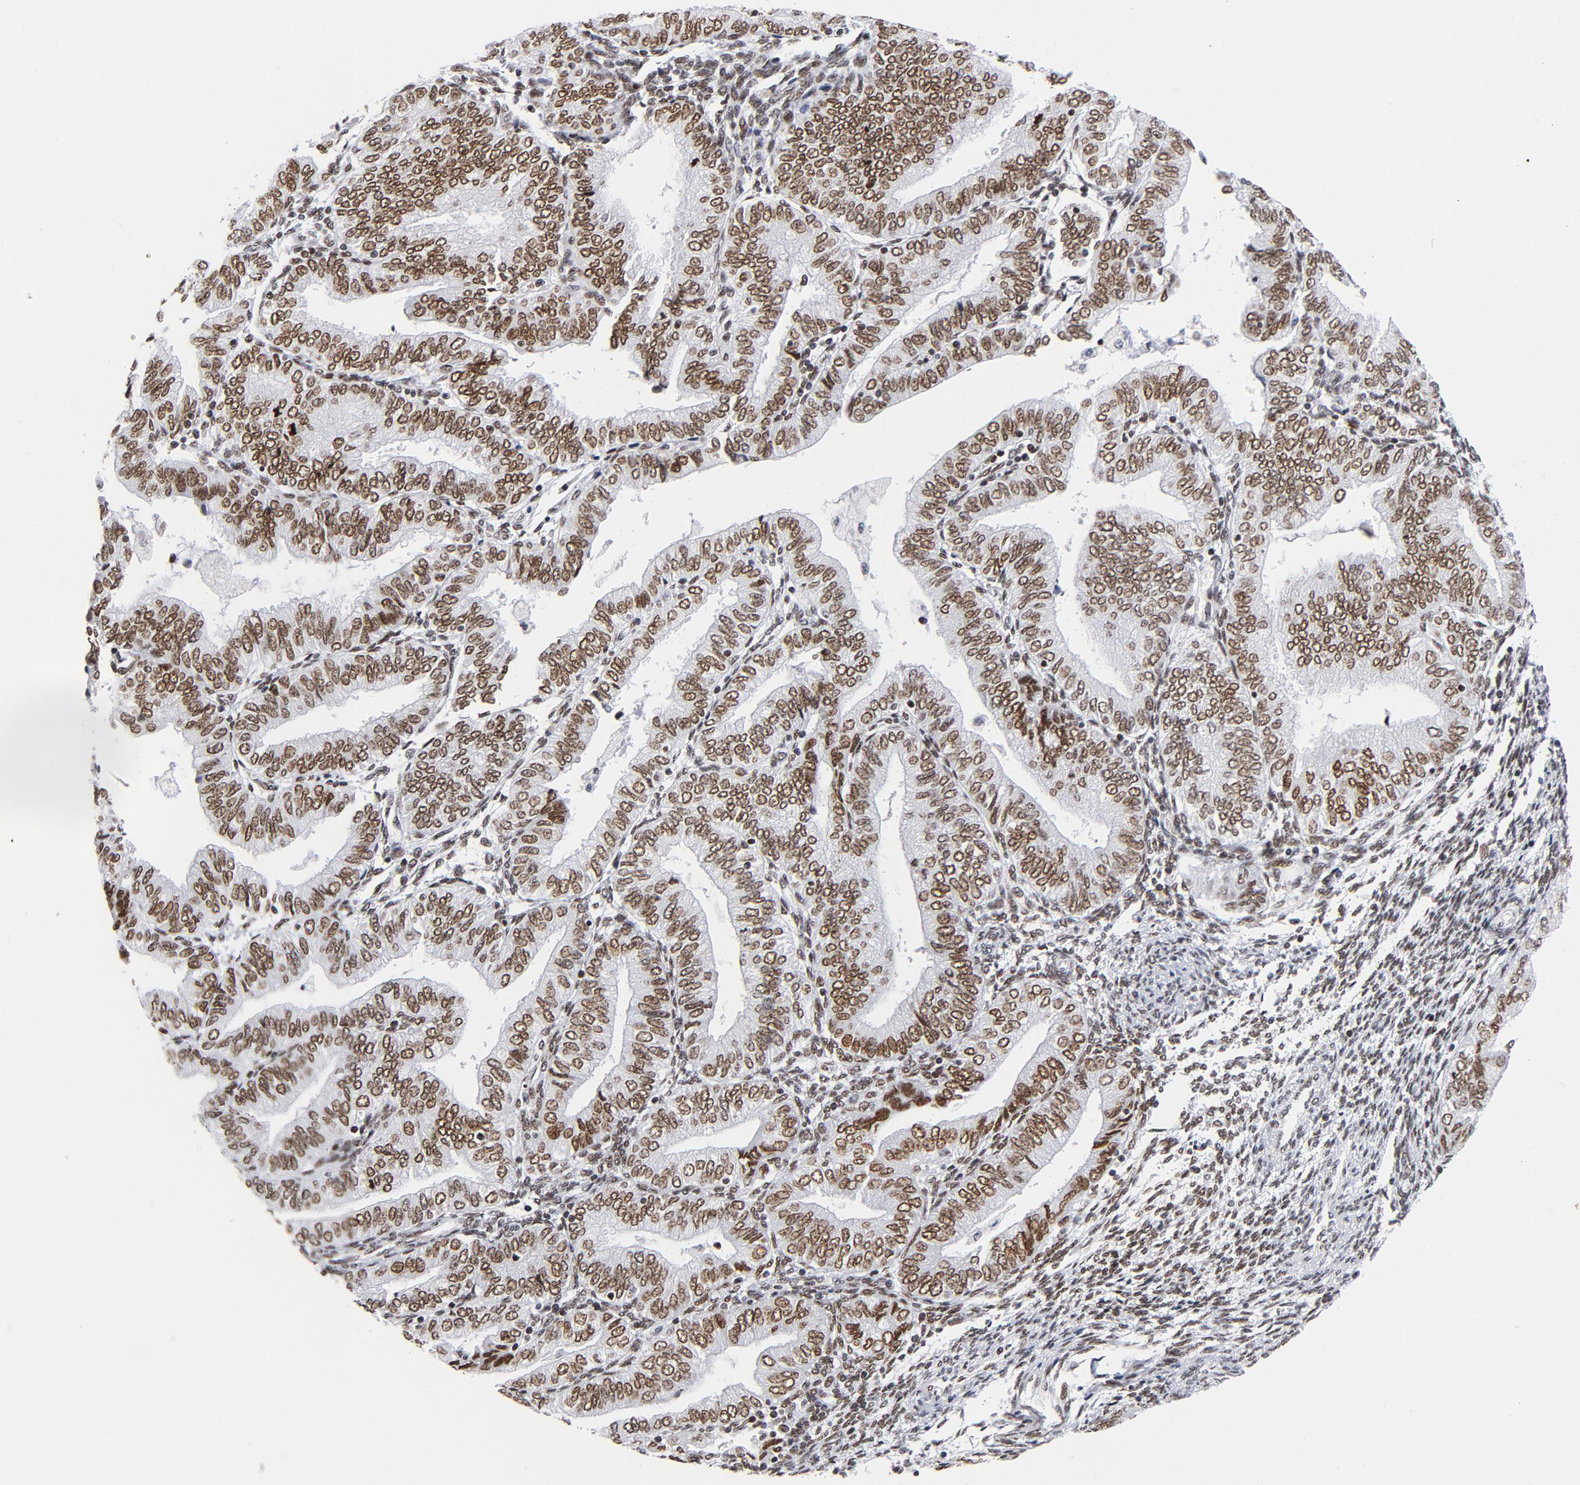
{"staining": {"intensity": "moderate", "quantity": ">75%", "location": "cytoplasmic/membranous,nuclear"}, "tissue": "endometrial cancer", "cell_type": "Tumor cells", "image_type": "cancer", "snomed": [{"axis": "morphology", "description": "Adenocarcinoma, NOS"}, {"axis": "topography", "description": "Endometrium"}], "caption": "DAB (3,3'-diaminobenzidine) immunohistochemical staining of human endometrial cancer shows moderate cytoplasmic/membranous and nuclear protein positivity in about >75% of tumor cells.", "gene": "TOP2B", "patient": {"sex": "female", "age": 51}}